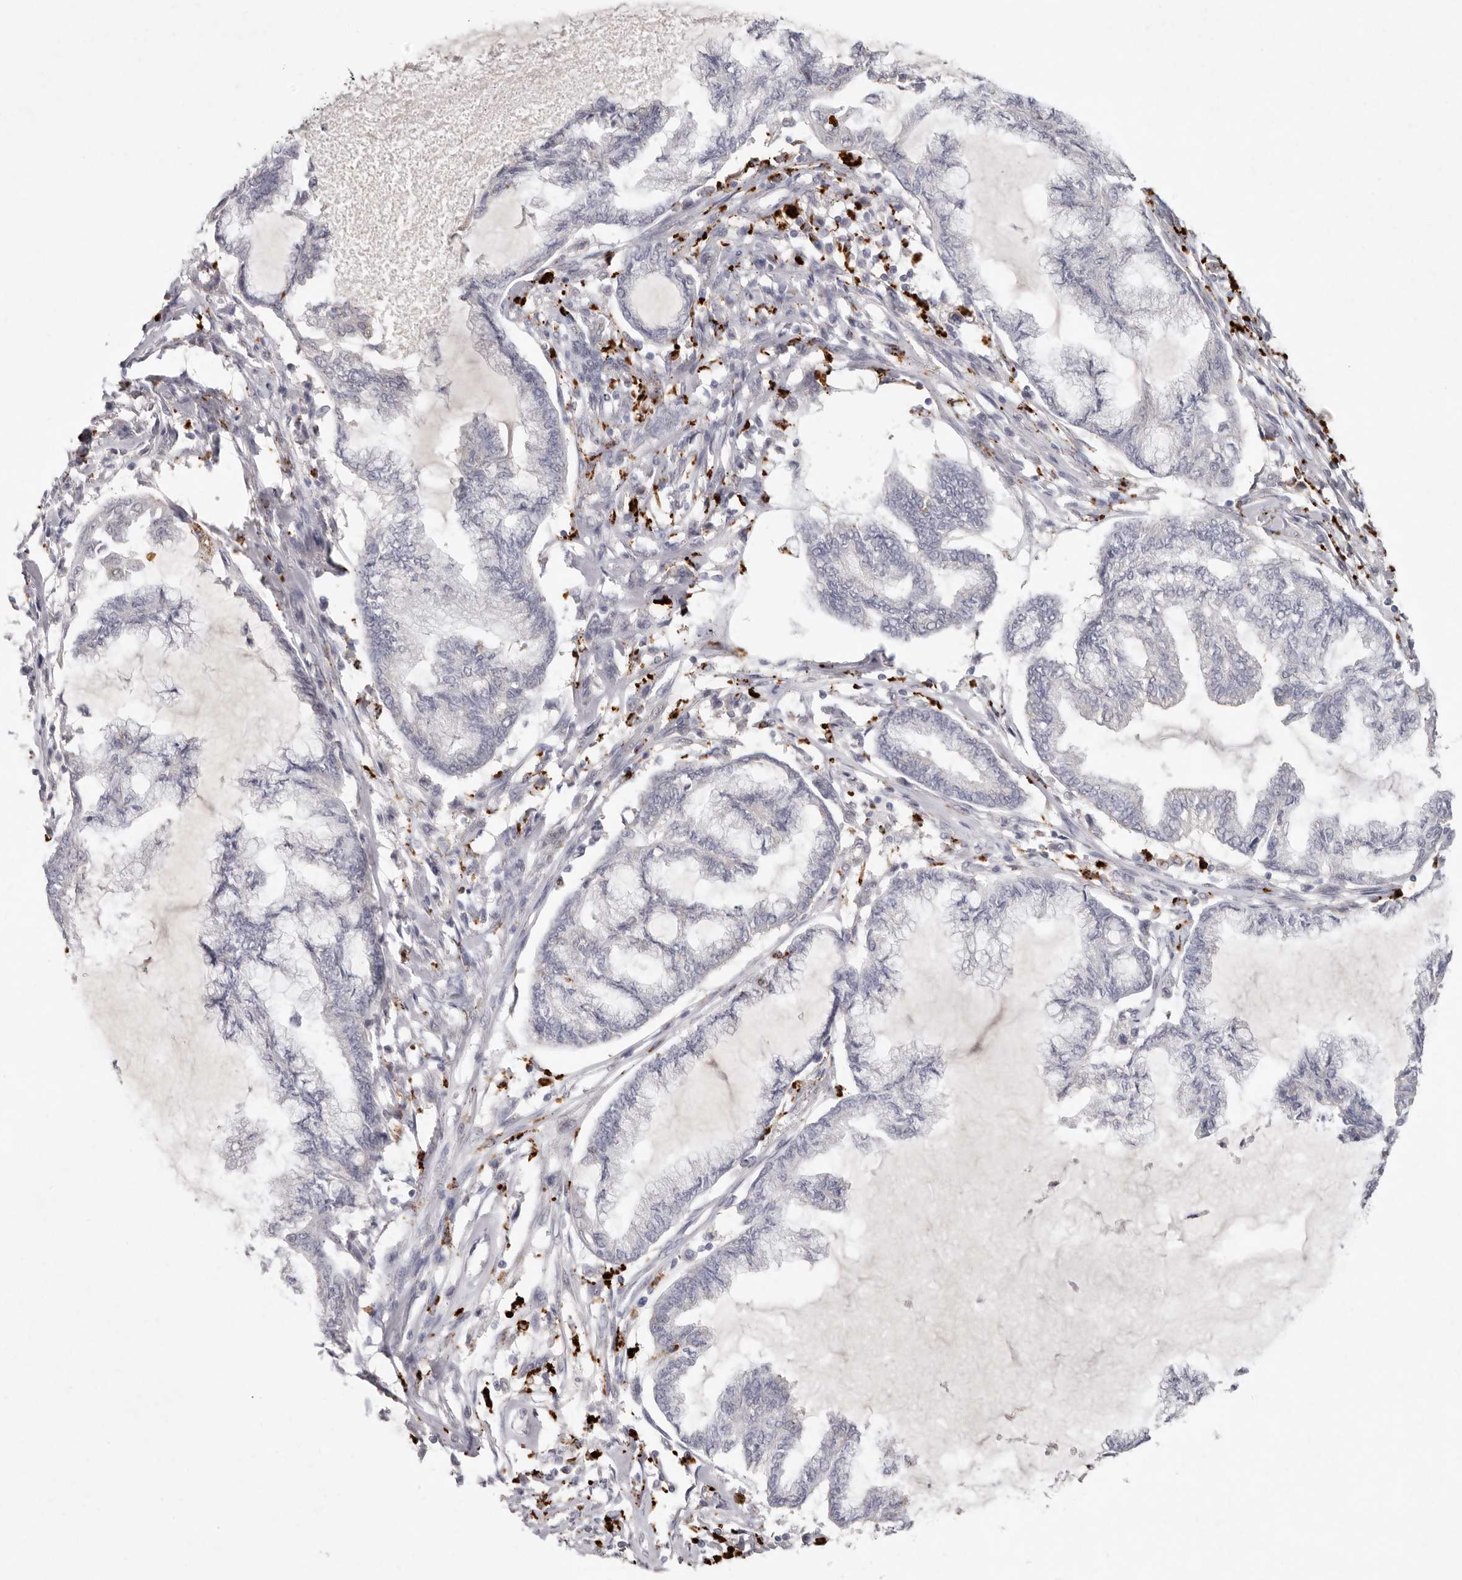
{"staining": {"intensity": "negative", "quantity": "none", "location": "none"}, "tissue": "endometrial cancer", "cell_type": "Tumor cells", "image_type": "cancer", "snomed": [{"axis": "morphology", "description": "Adenocarcinoma, NOS"}, {"axis": "topography", "description": "Endometrium"}], "caption": "An image of endometrial cancer (adenocarcinoma) stained for a protein reveals no brown staining in tumor cells. Nuclei are stained in blue.", "gene": "FAM185A", "patient": {"sex": "female", "age": 86}}